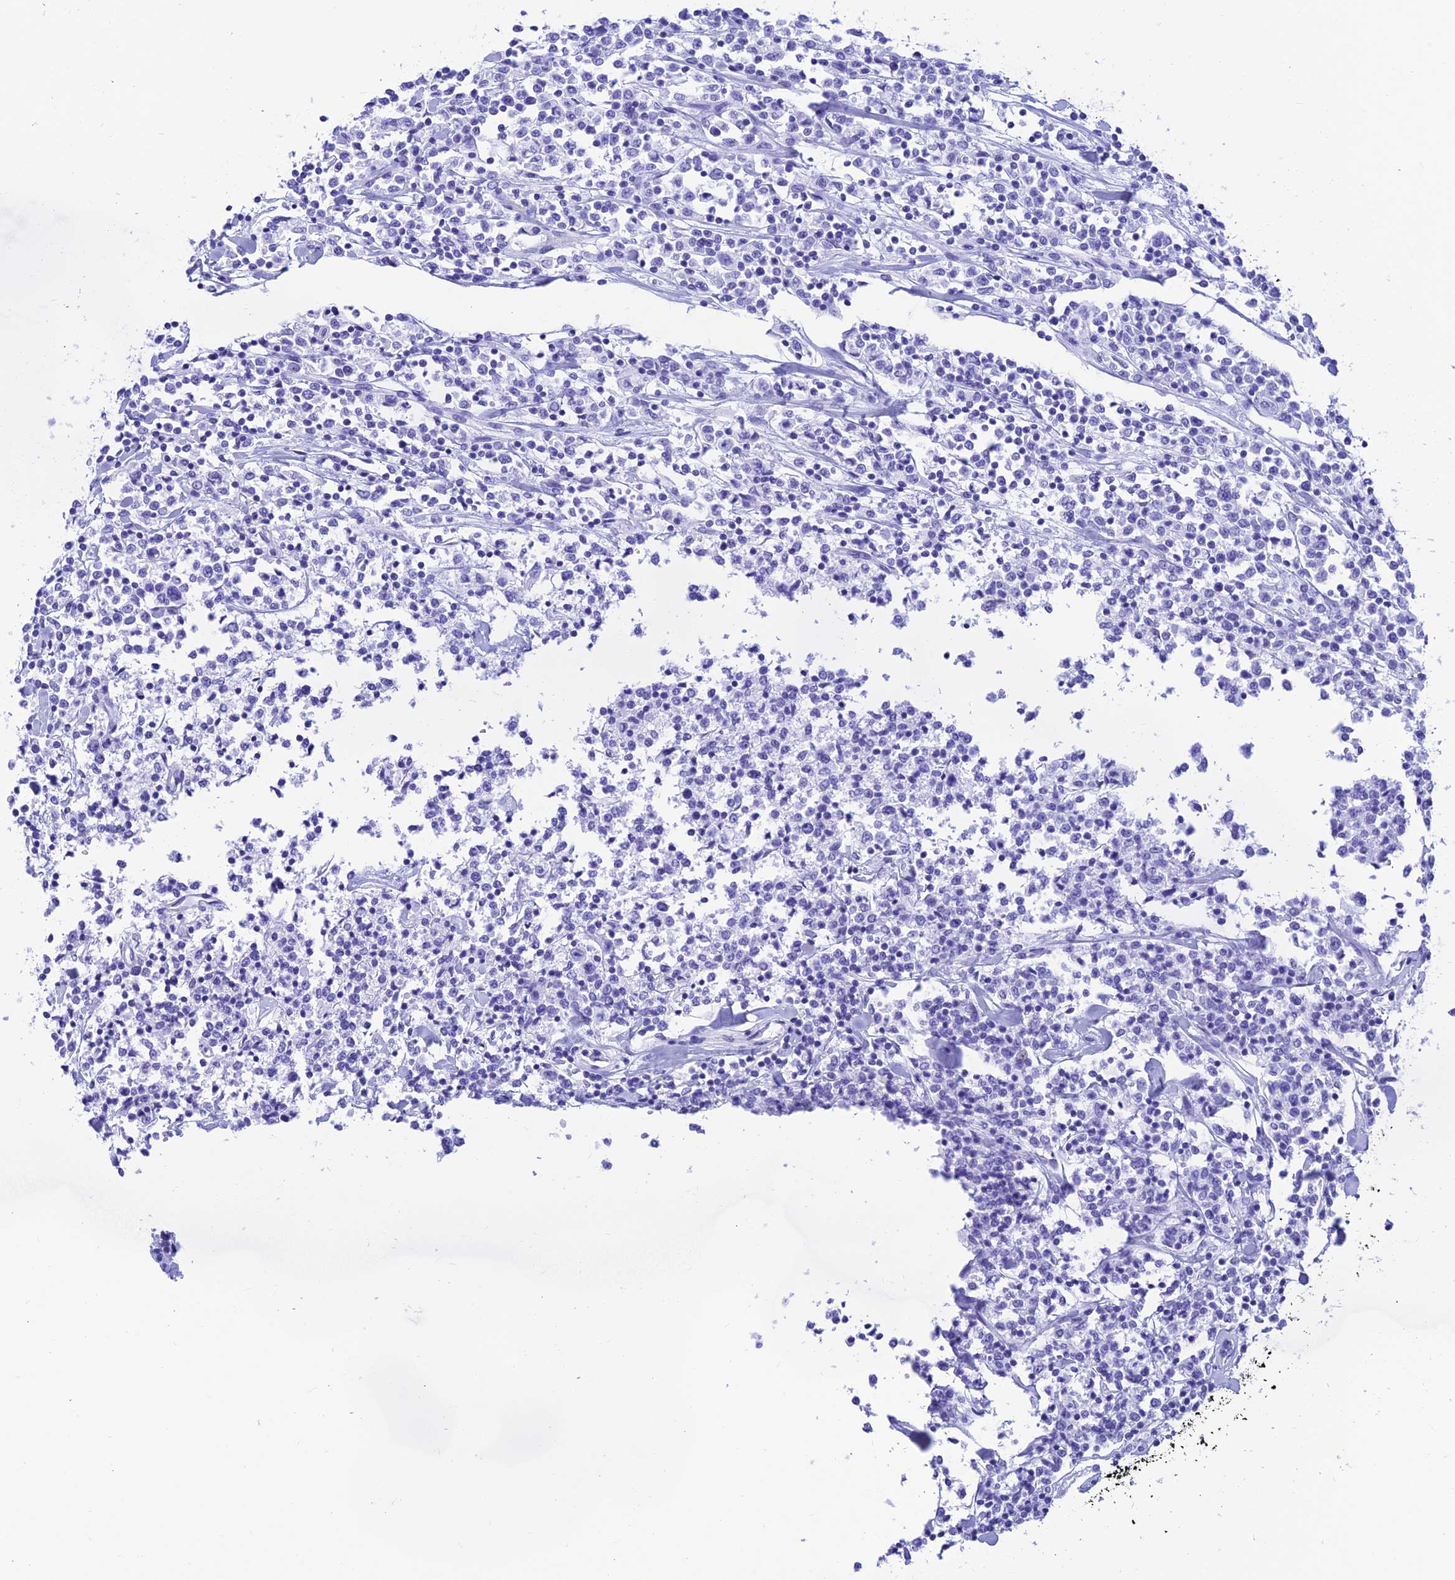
{"staining": {"intensity": "negative", "quantity": "none", "location": "none"}, "tissue": "lymphoma", "cell_type": "Tumor cells", "image_type": "cancer", "snomed": [{"axis": "morphology", "description": "Malignant lymphoma, non-Hodgkin's type, Low grade"}, {"axis": "topography", "description": "Small intestine"}], "caption": "Protein analysis of lymphoma reveals no significant staining in tumor cells.", "gene": "PRNP", "patient": {"sex": "female", "age": 59}}